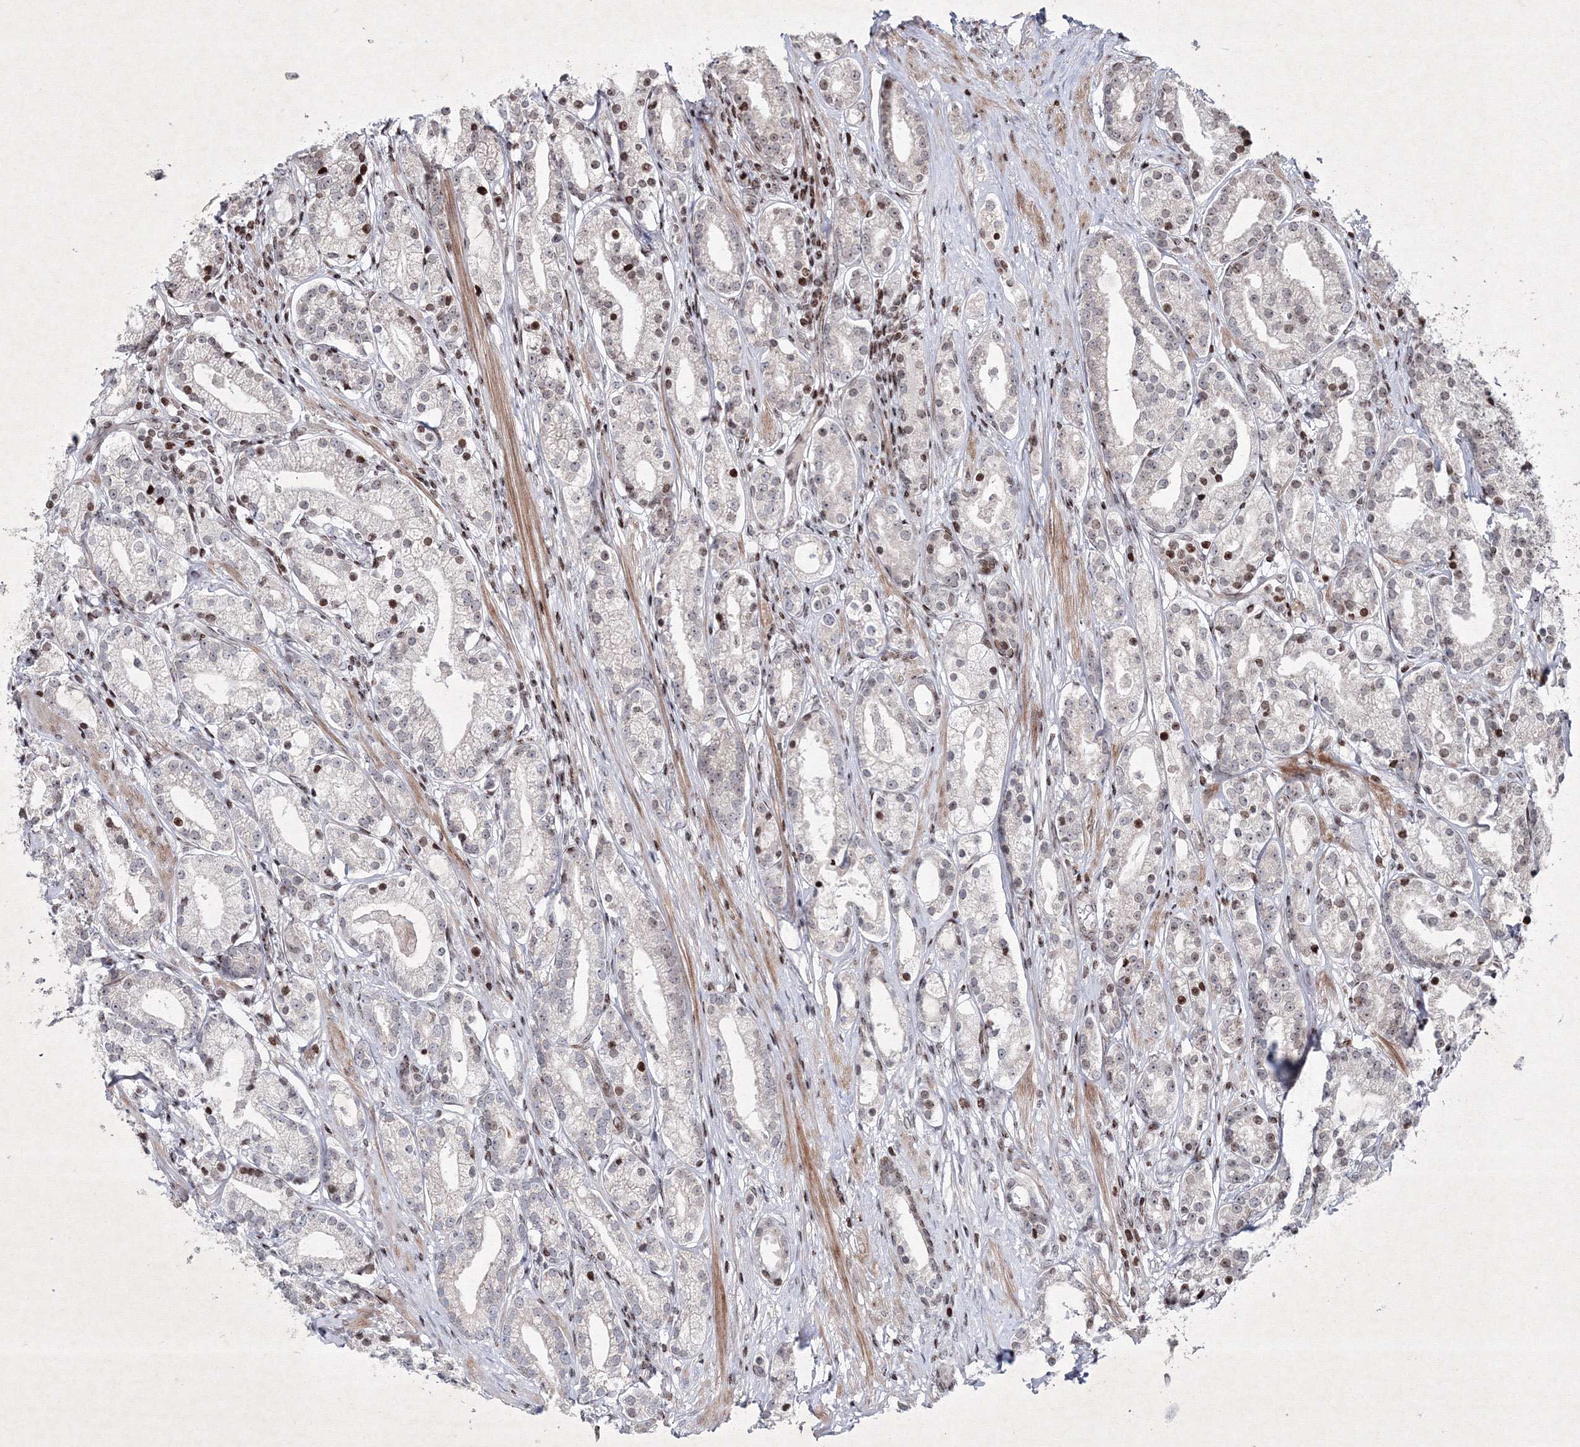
{"staining": {"intensity": "weak", "quantity": "<25%", "location": "nuclear"}, "tissue": "prostate cancer", "cell_type": "Tumor cells", "image_type": "cancer", "snomed": [{"axis": "morphology", "description": "Adenocarcinoma, High grade"}, {"axis": "topography", "description": "Prostate"}], "caption": "Tumor cells show no significant expression in prostate cancer (adenocarcinoma (high-grade)). (Stains: DAB immunohistochemistry with hematoxylin counter stain, Microscopy: brightfield microscopy at high magnification).", "gene": "SMIM29", "patient": {"sex": "male", "age": 69}}